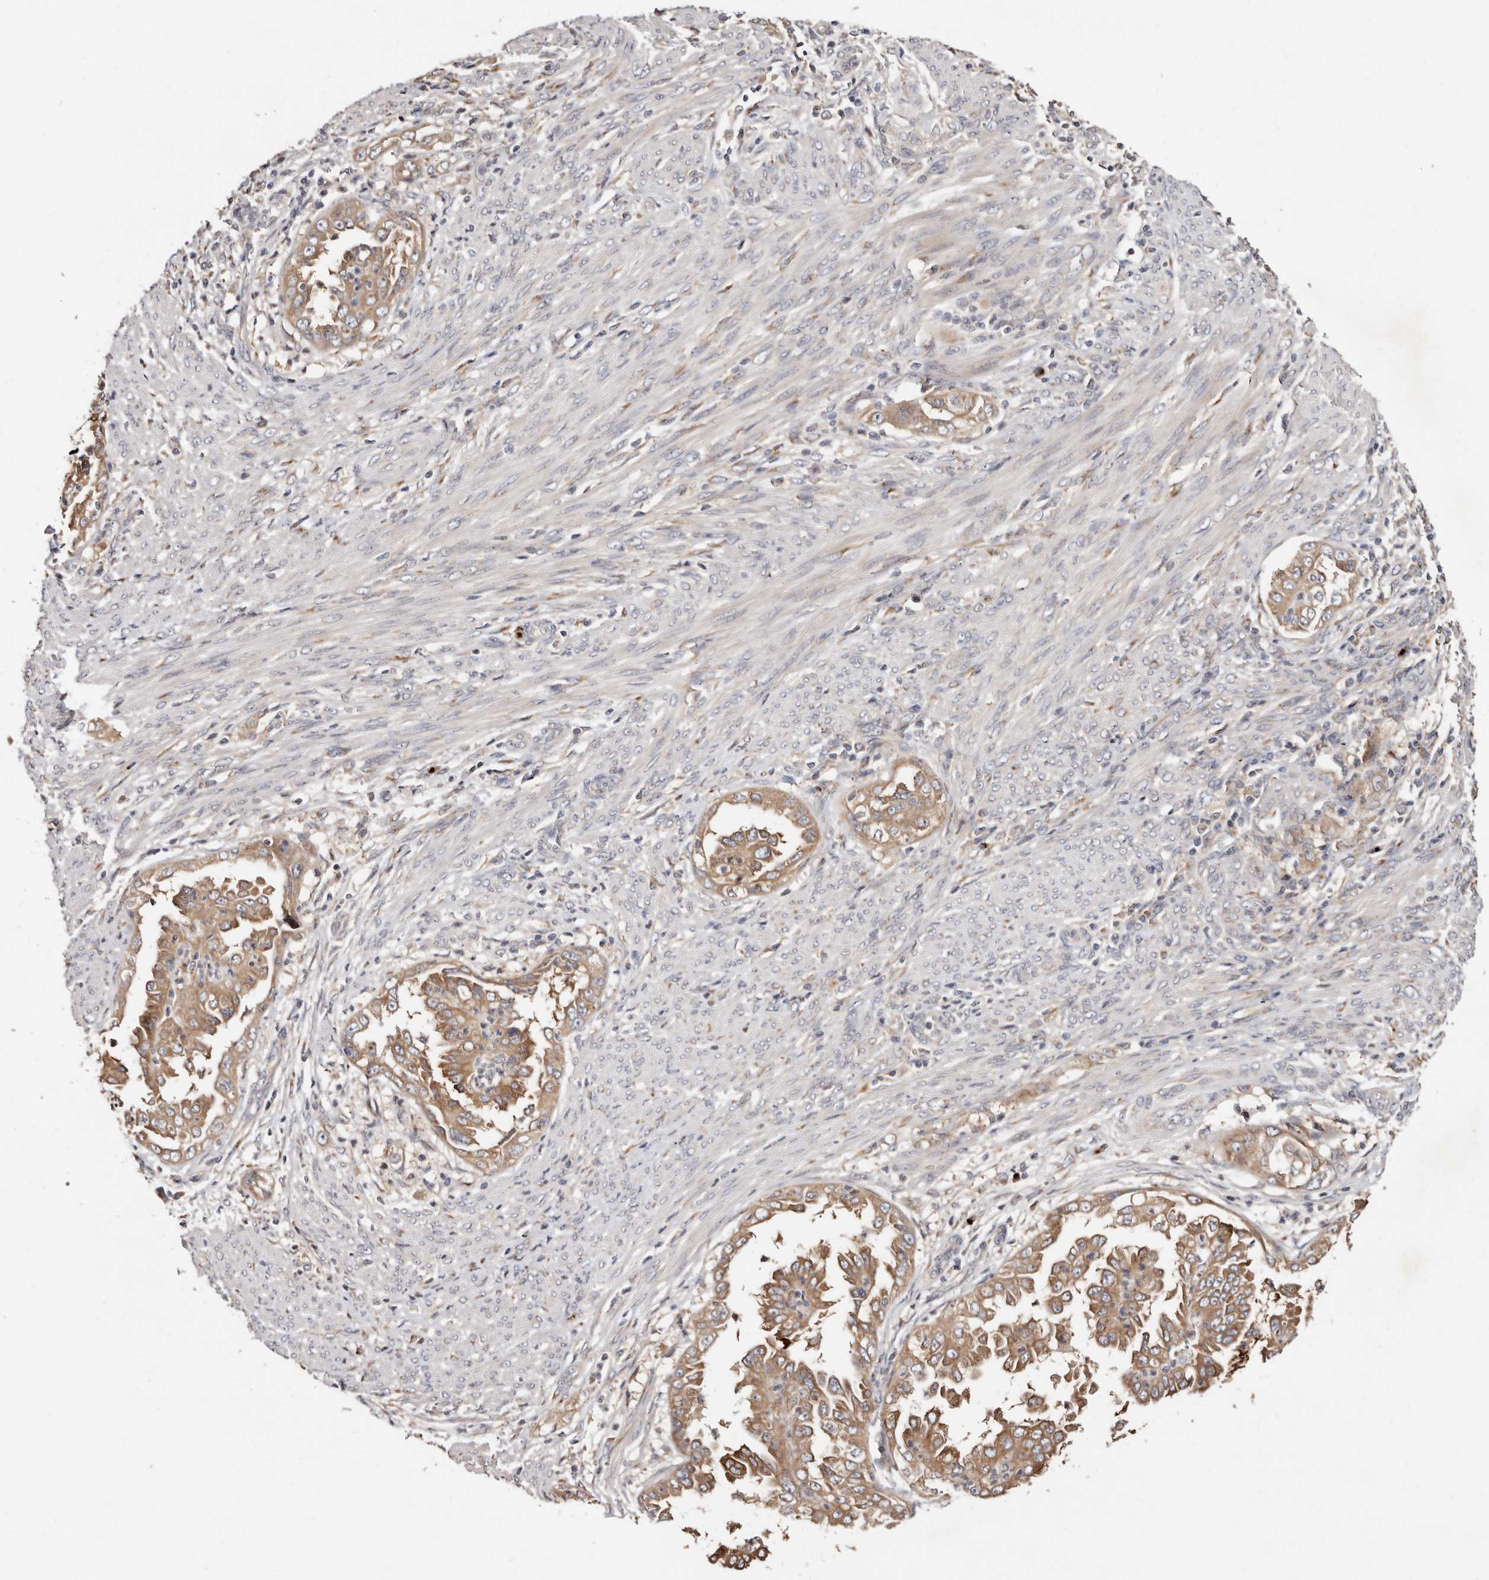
{"staining": {"intensity": "moderate", "quantity": ">75%", "location": "cytoplasmic/membranous"}, "tissue": "endometrial cancer", "cell_type": "Tumor cells", "image_type": "cancer", "snomed": [{"axis": "morphology", "description": "Adenocarcinoma, NOS"}, {"axis": "topography", "description": "Endometrium"}], "caption": "There is medium levels of moderate cytoplasmic/membranous expression in tumor cells of adenocarcinoma (endometrial), as demonstrated by immunohistochemical staining (brown color).", "gene": "DACT2", "patient": {"sex": "female", "age": 85}}